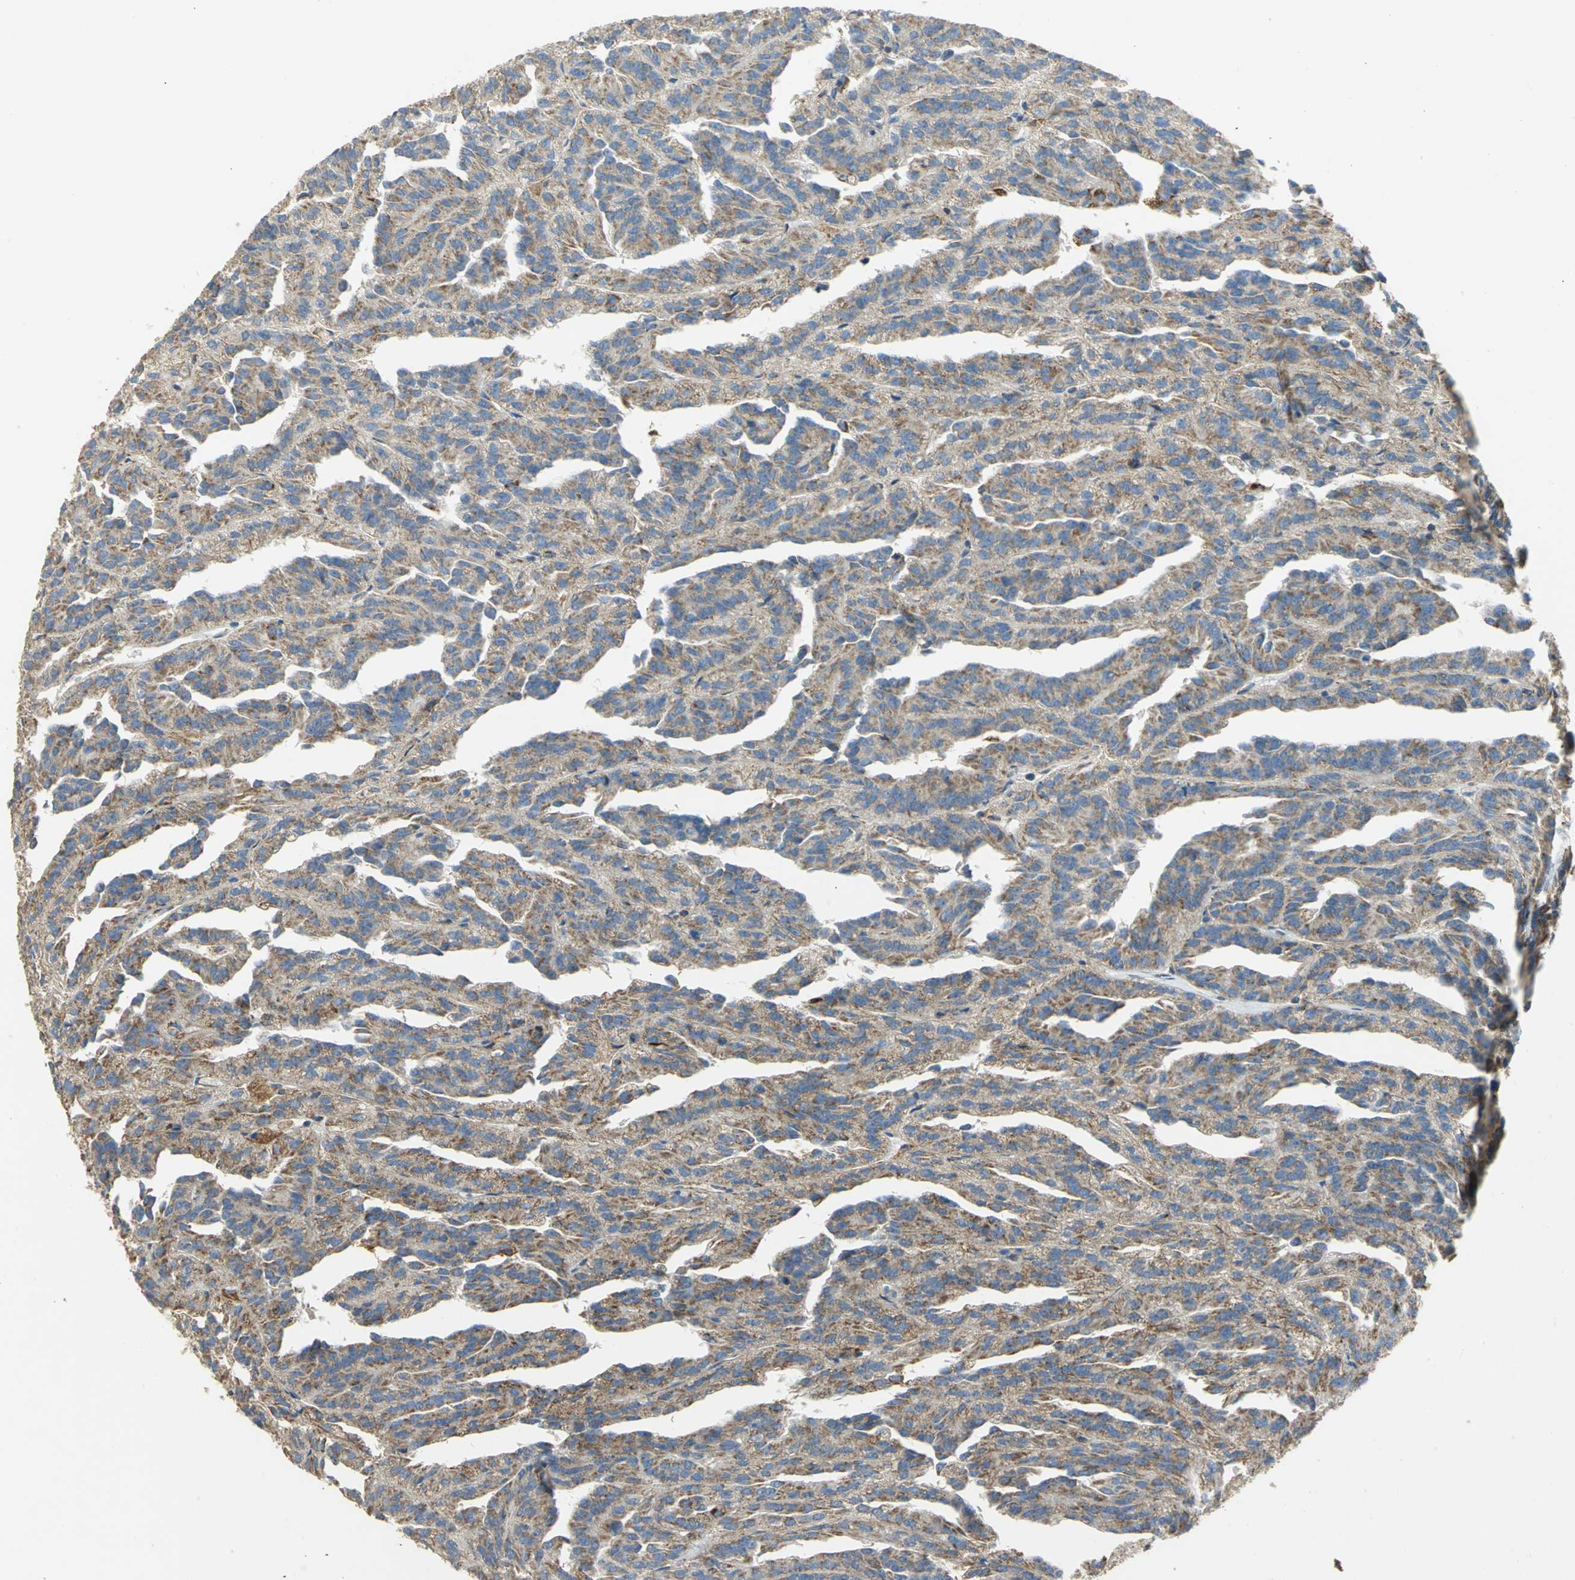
{"staining": {"intensity": "moderate", "quantity": ">75%", "location": "cytoplasmic/membranous"}, "tissue": "renal cancer", "cell_type": "Tumor cells", "image_type": "cancer", "snomed": [{"axis": "morphology", "description": "Adenocarcinoma, NOS"}, {"axis": "topography", "description": "Kidney"}], "caption": "Moderate cytoplasmic/membranous expression is present in approximately >75% of tumor cells in adenocarcinoma (renal). The staining was performed using DAB to visualize the protein expression in brown, while the nuclei were stained in blue with hematoxylin (Magnification: 20x).", "gene": "NDUFB5", "patient": {"sex": "male", "age": 46}}